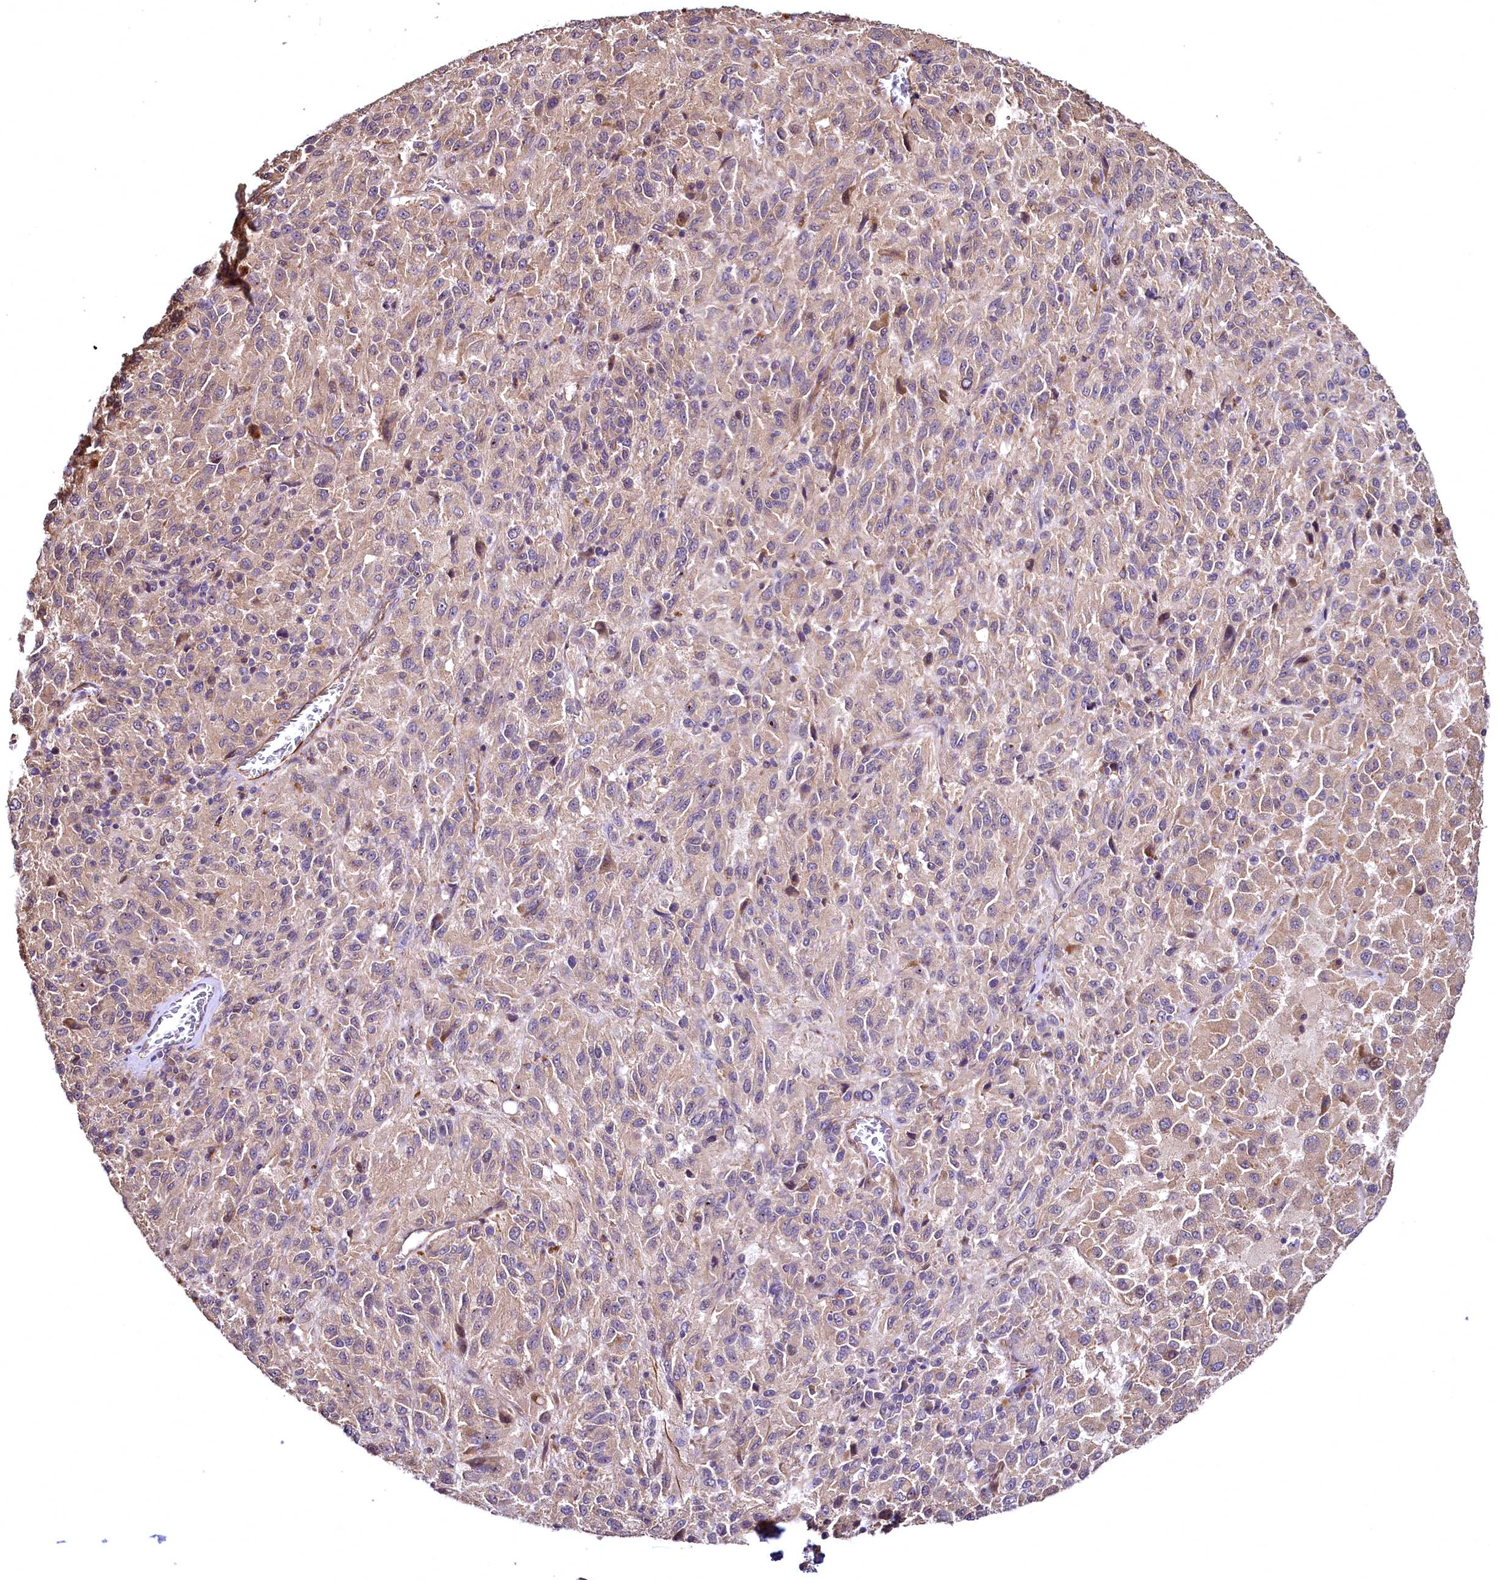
{"staining": {"intensity": "weak", "quantity": "25%-75%", "location": "cytoplasmic/membranous"}, "tissue": "melanoma", "cell_type": "Tumor cells", "image_type": "cancer", "snomed": [{"axis": "morphology", "description": "Malignant melanoma, Metastatic site"}, {"axis": "topography", "description": "Lung"}], "caption": "A histopathology image of melanoma stained for a protein reveals weak cytoplasmic/membranous brown staining in tumor cells.", "gene": "TBCEL", "patient": {"sex": "male", "age": 64}}